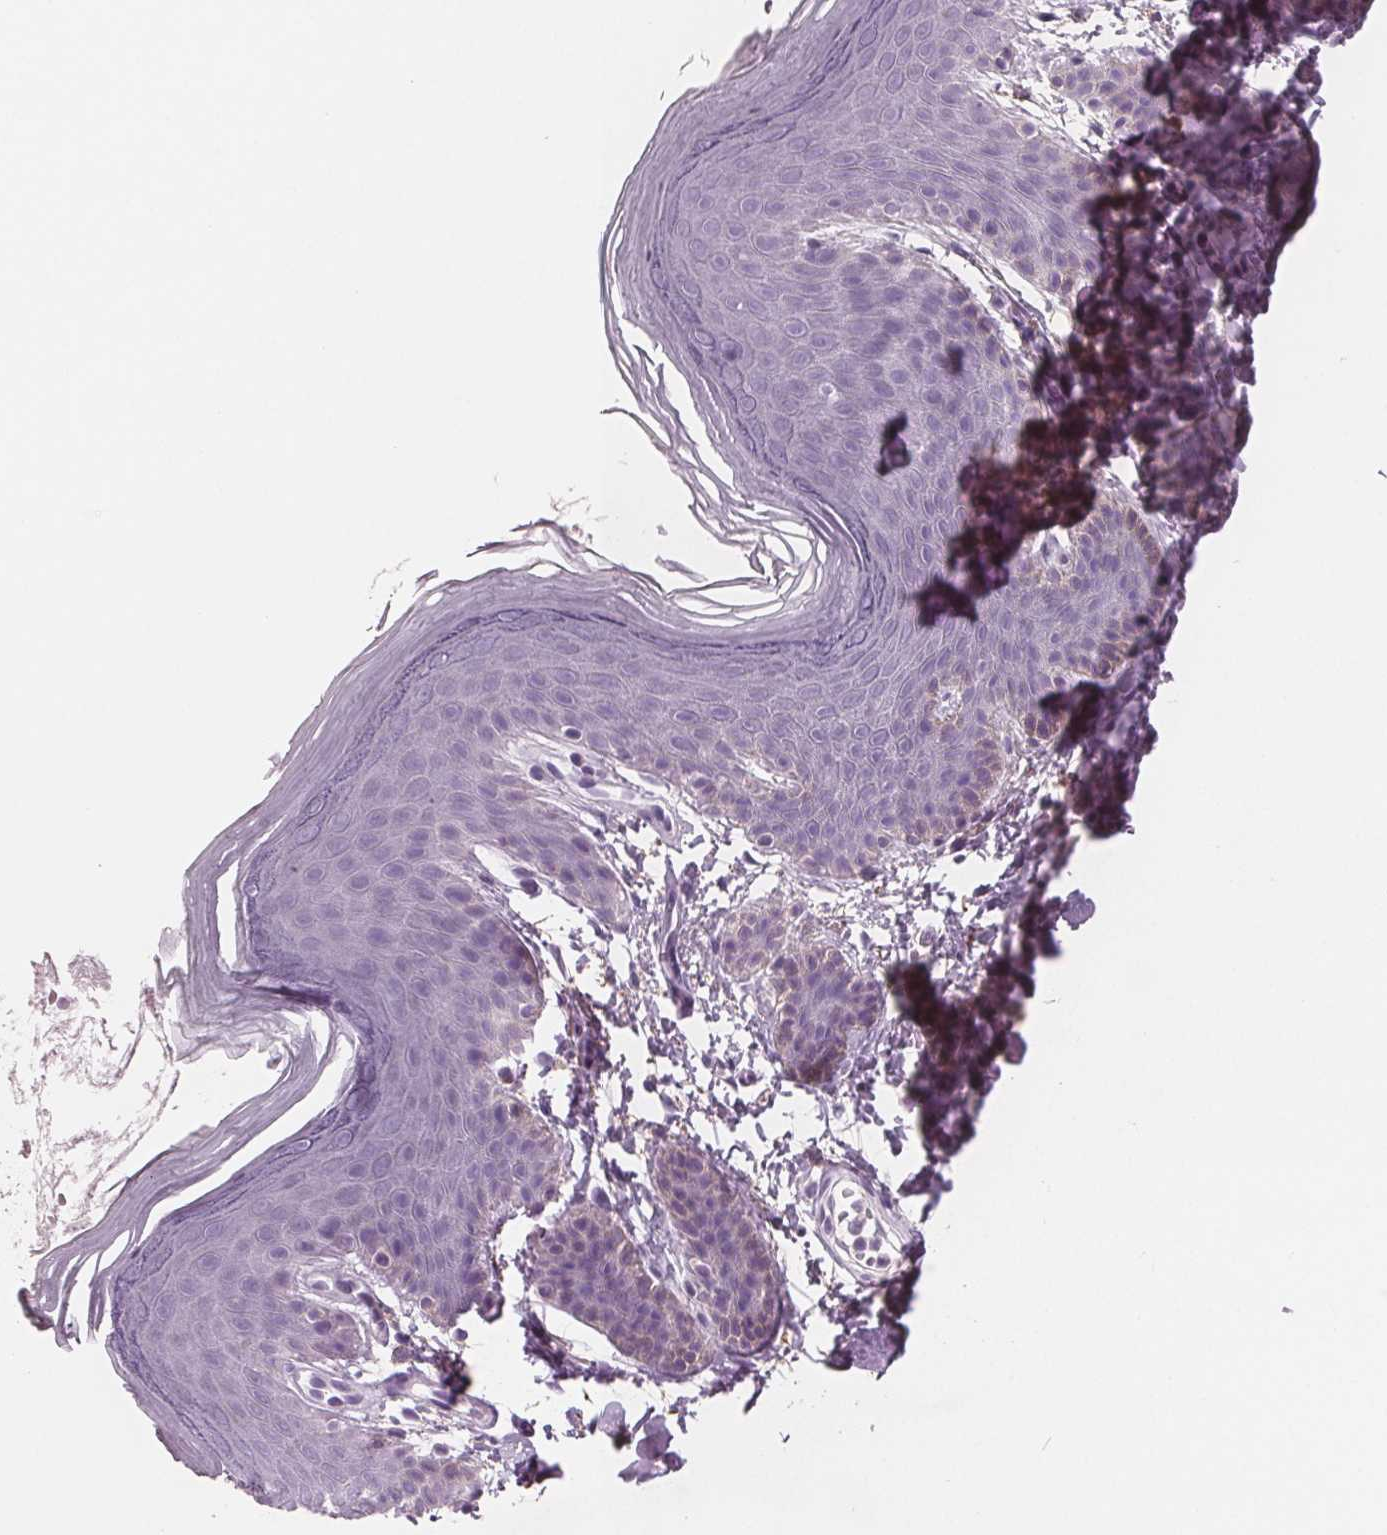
{"staining": {"intensity": "negative", "quantity": "none", "location": "none"}, "tissue": "skin", "cell_type": "Epidermal cells", "image_type": "normal", "snomed": [{"axis": "morphology", "description": "Normal tissue, NOS"}, {"axis": "topography", "description": "Anal"}], "caption": "This is a image of immunohistochemistry (IHC) staining of benign skin, which shows no staining in epidermal cells. Brightfield microscopy of immunohistochemistry (IHC) stained with DAB (brown) and hematoxylin (blue), captured at high magnification.", "gene": "AMBP", "patient": {"sex": "male", "age": 53}}